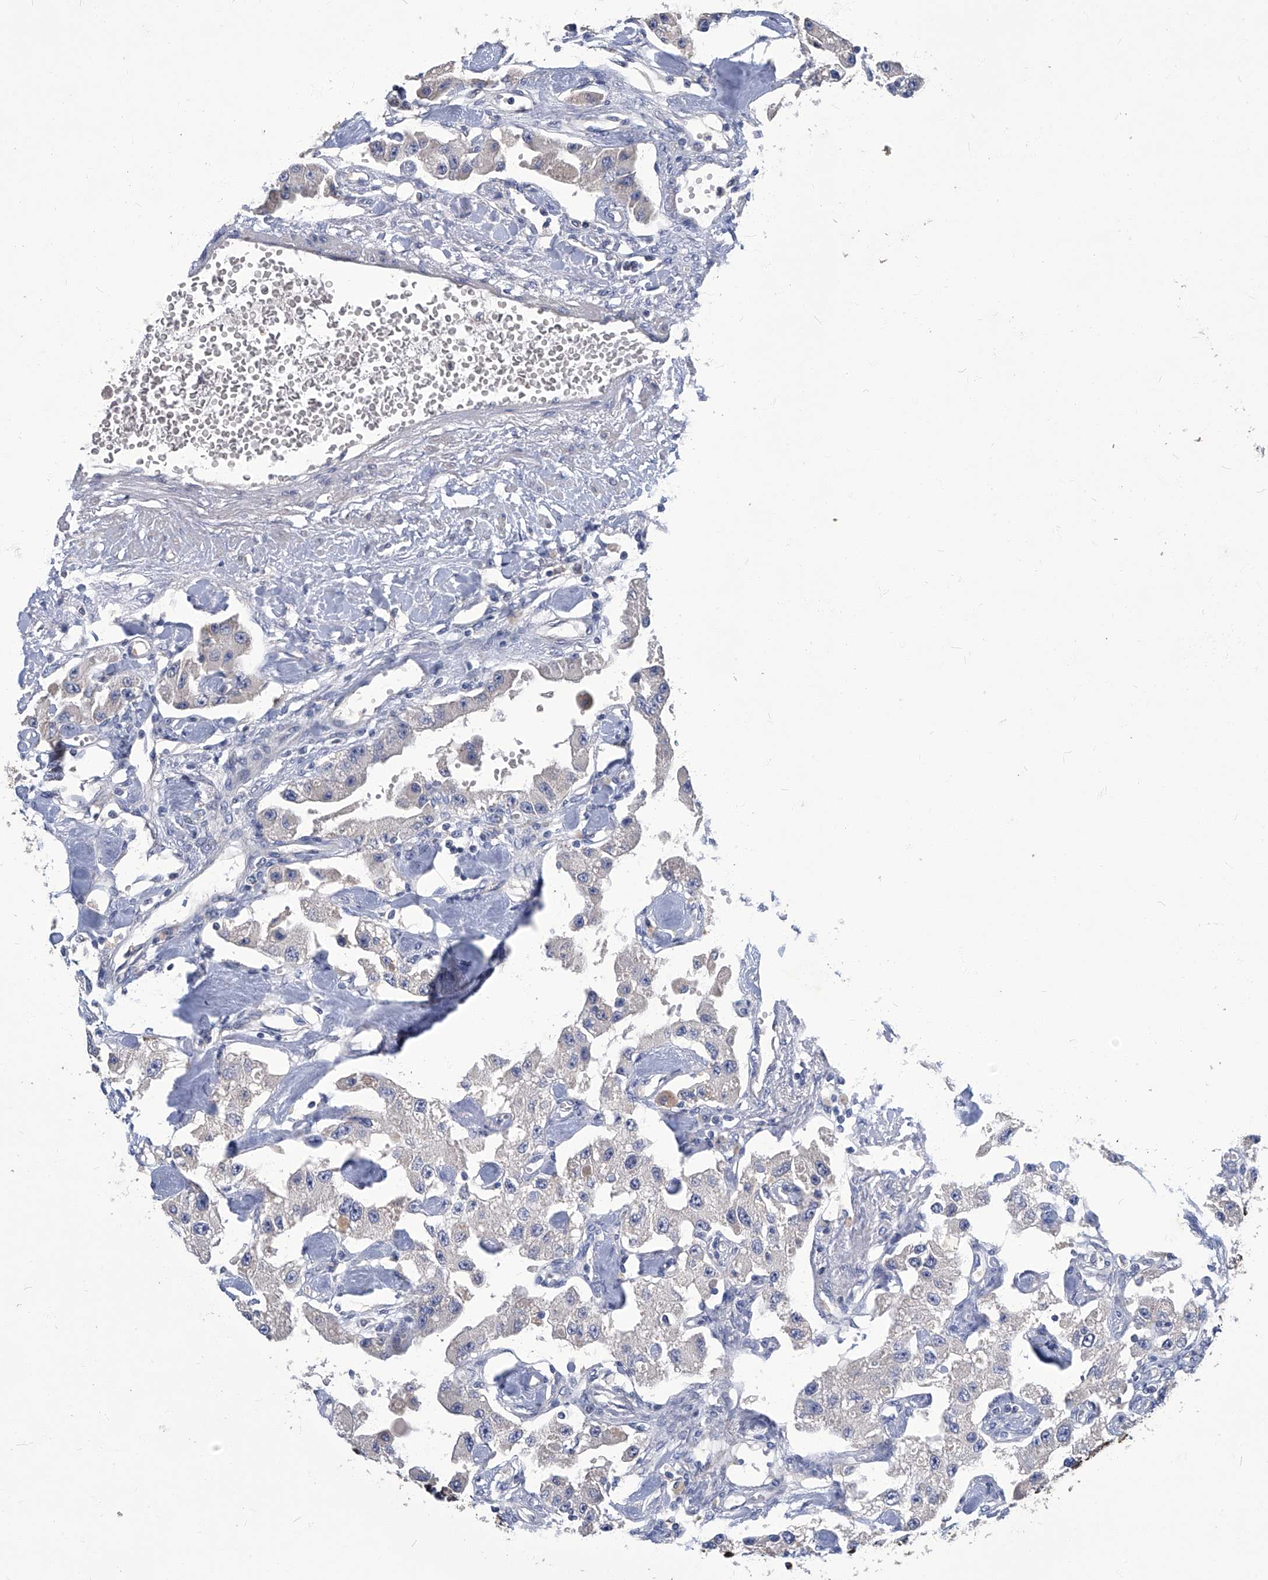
{"staining": {"intensity": "negative", "quantity": "none", "location": "none"}, "tissue": "carcinoid", "cell_type": "Tumor cells", "image_type": "cancer", "snomed": [{"axis": "morphology", "description": "Carcinoid, malignant, NOS"}, {"axis": "topography", "description": "Pancreas"}], "caption": "Immunohistochemistry of carcinoid demonstrates no expression in tumor cells.", "gene": "TGFBR1", "patient": {"sex": "male", "age": 41}}